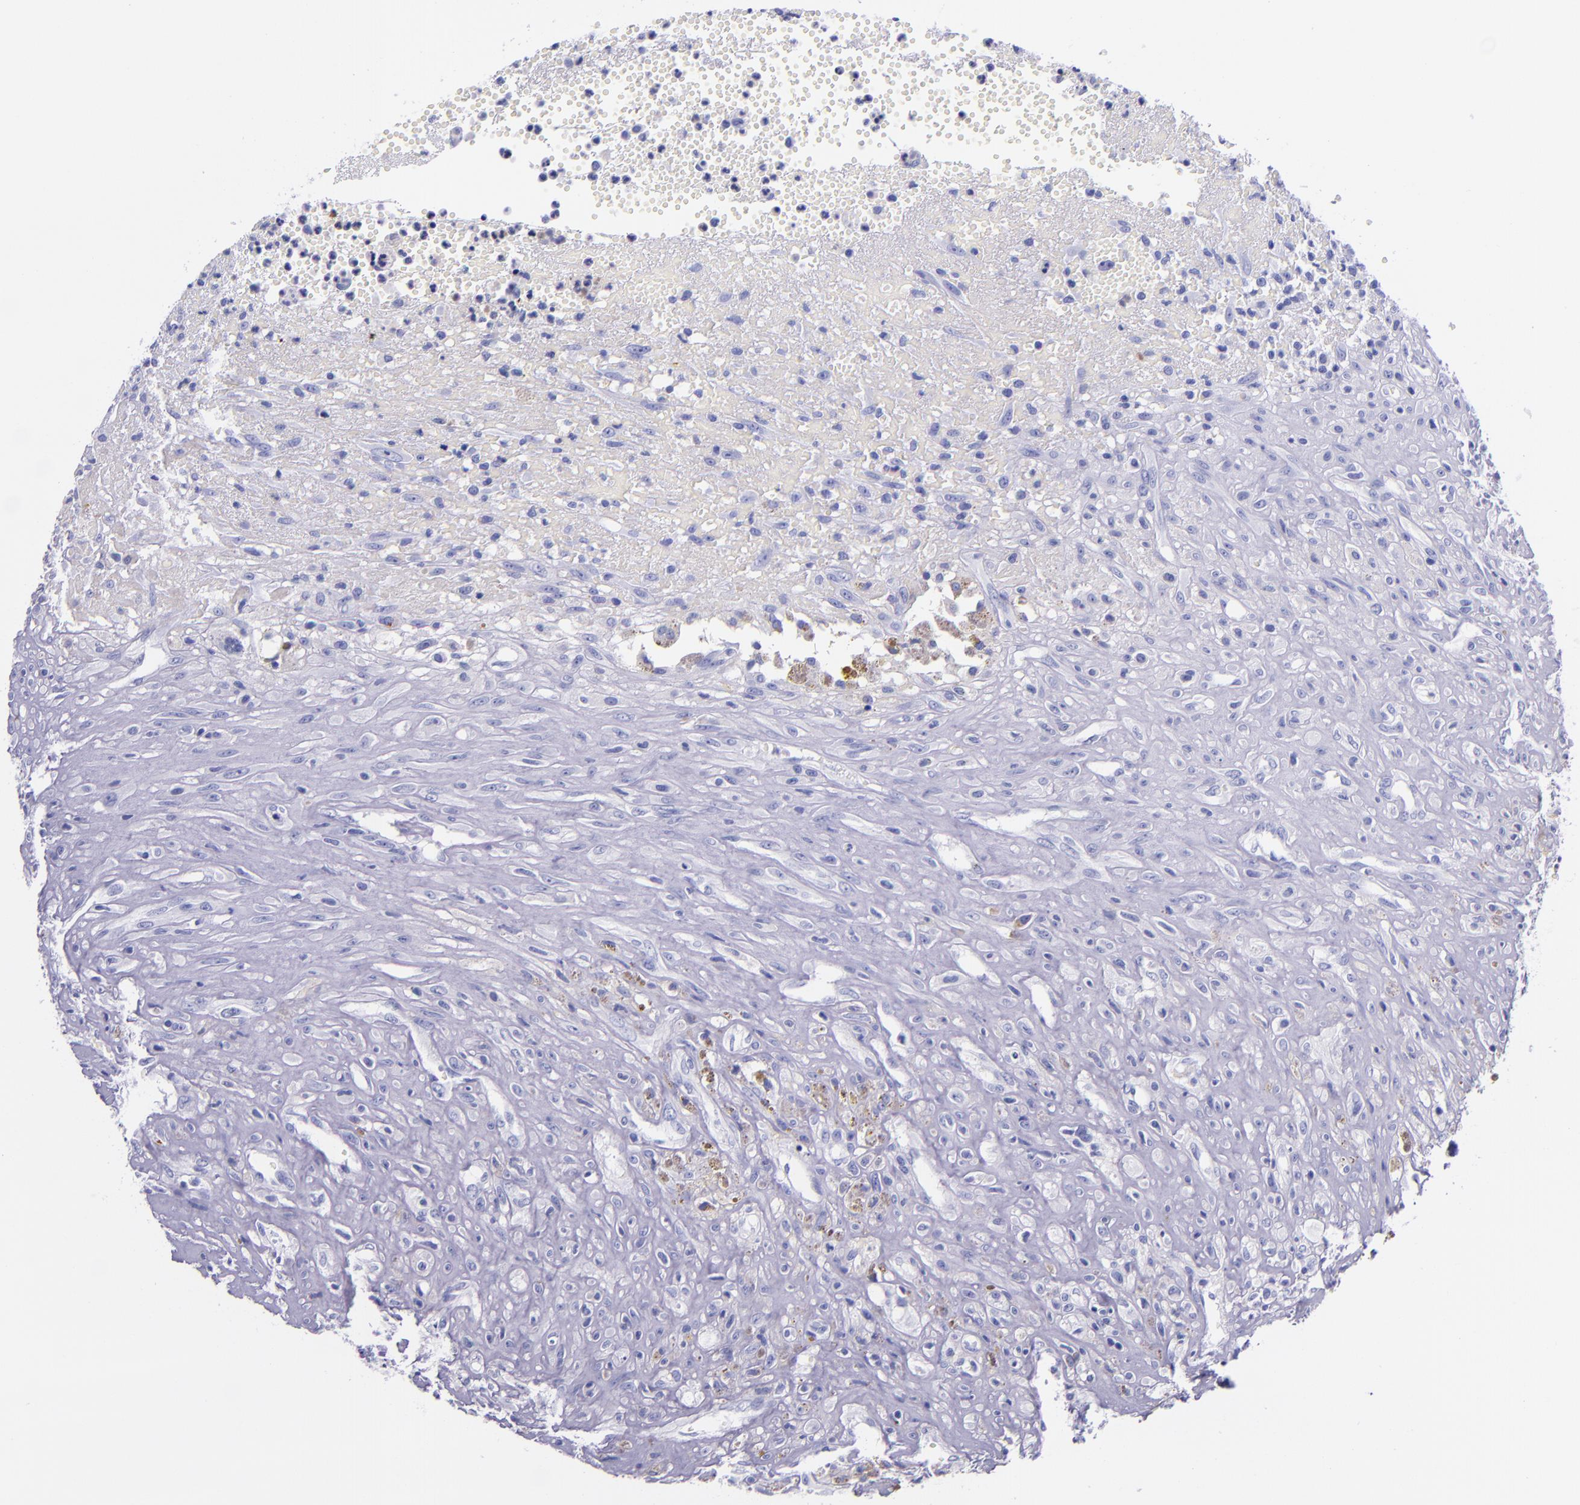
{"staining": {"intensity": "negative", "quantity": "none", "location": "none"}, "tissue": "glioma", "cell_type": "Tumor cells", "image_type": "cancer", "snomed": [{"axis": "morphology", "description": "Glioma, malignant, High grade"}, {"axis": "topography", "description": "Brain"}], "caption": "This micrograph is of glioma stained with immunohistochemistry (IHC) to label a protein in brown with the nuclei are counter-stained blue. There is no expression in tumor cells.", "gene": "SLPI", "patient": {"sex": "male", "age": 66}}